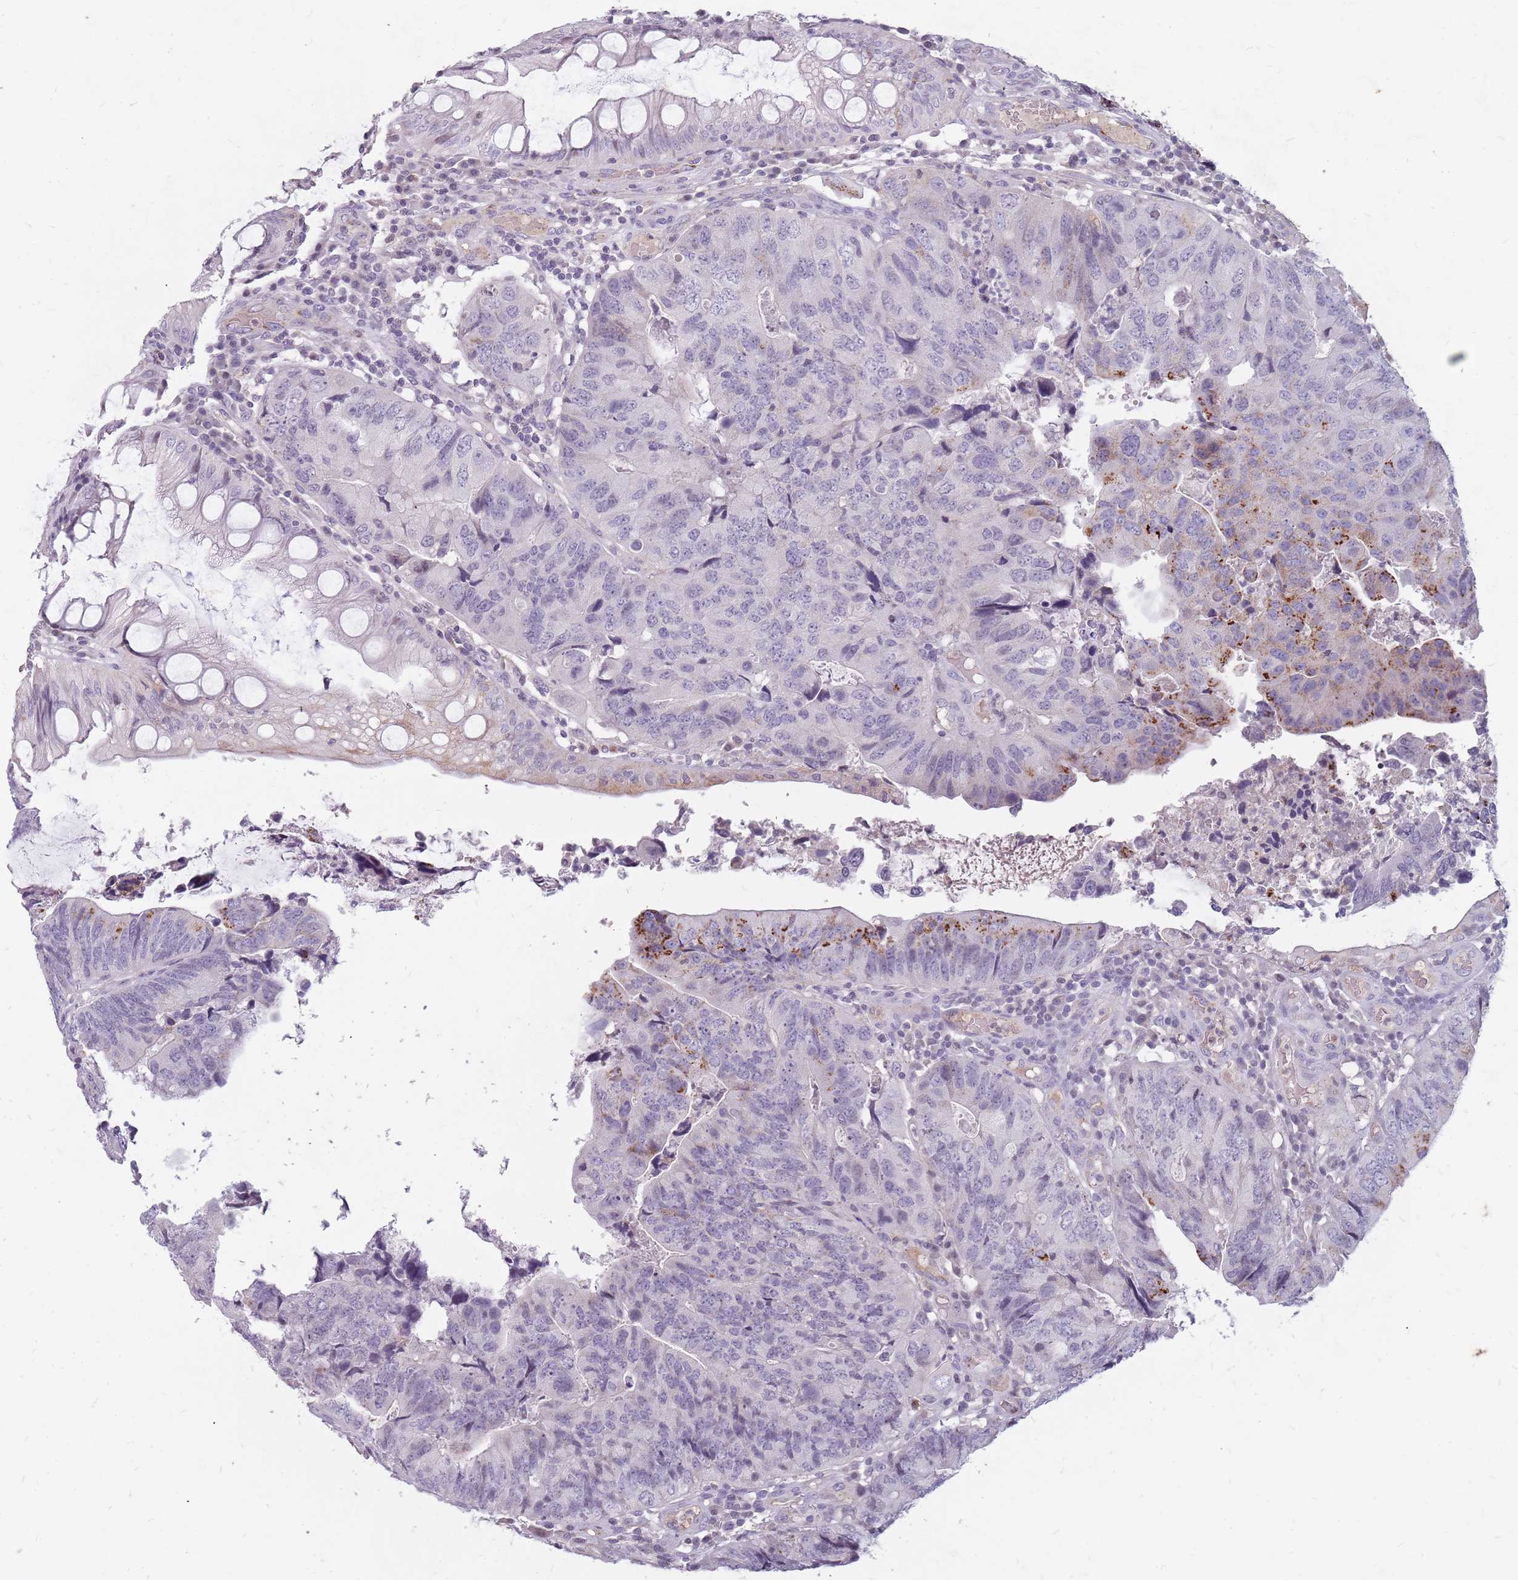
{"staining": {"intensity": "moderate", "quantity": "<25%", "location": "cytoplasmic/membranous"}, "tissue": "colorectal cancer", "cell_type": "Tumor cells", "image_type": "cancer", "snomed": [{"axis": "morphology", "description": "Adenocarcinoma, NOS"}, {"axis": "topography", "description": "Colon"}], "caption": "Human colorectal cancer stained for a protein (brown) exhibits moderate cytoplasmic/membranous positive expression in approximately <25% of tumor cells.", "gene": "NEK6", "patient": {"sex": "female", "age": 67}}